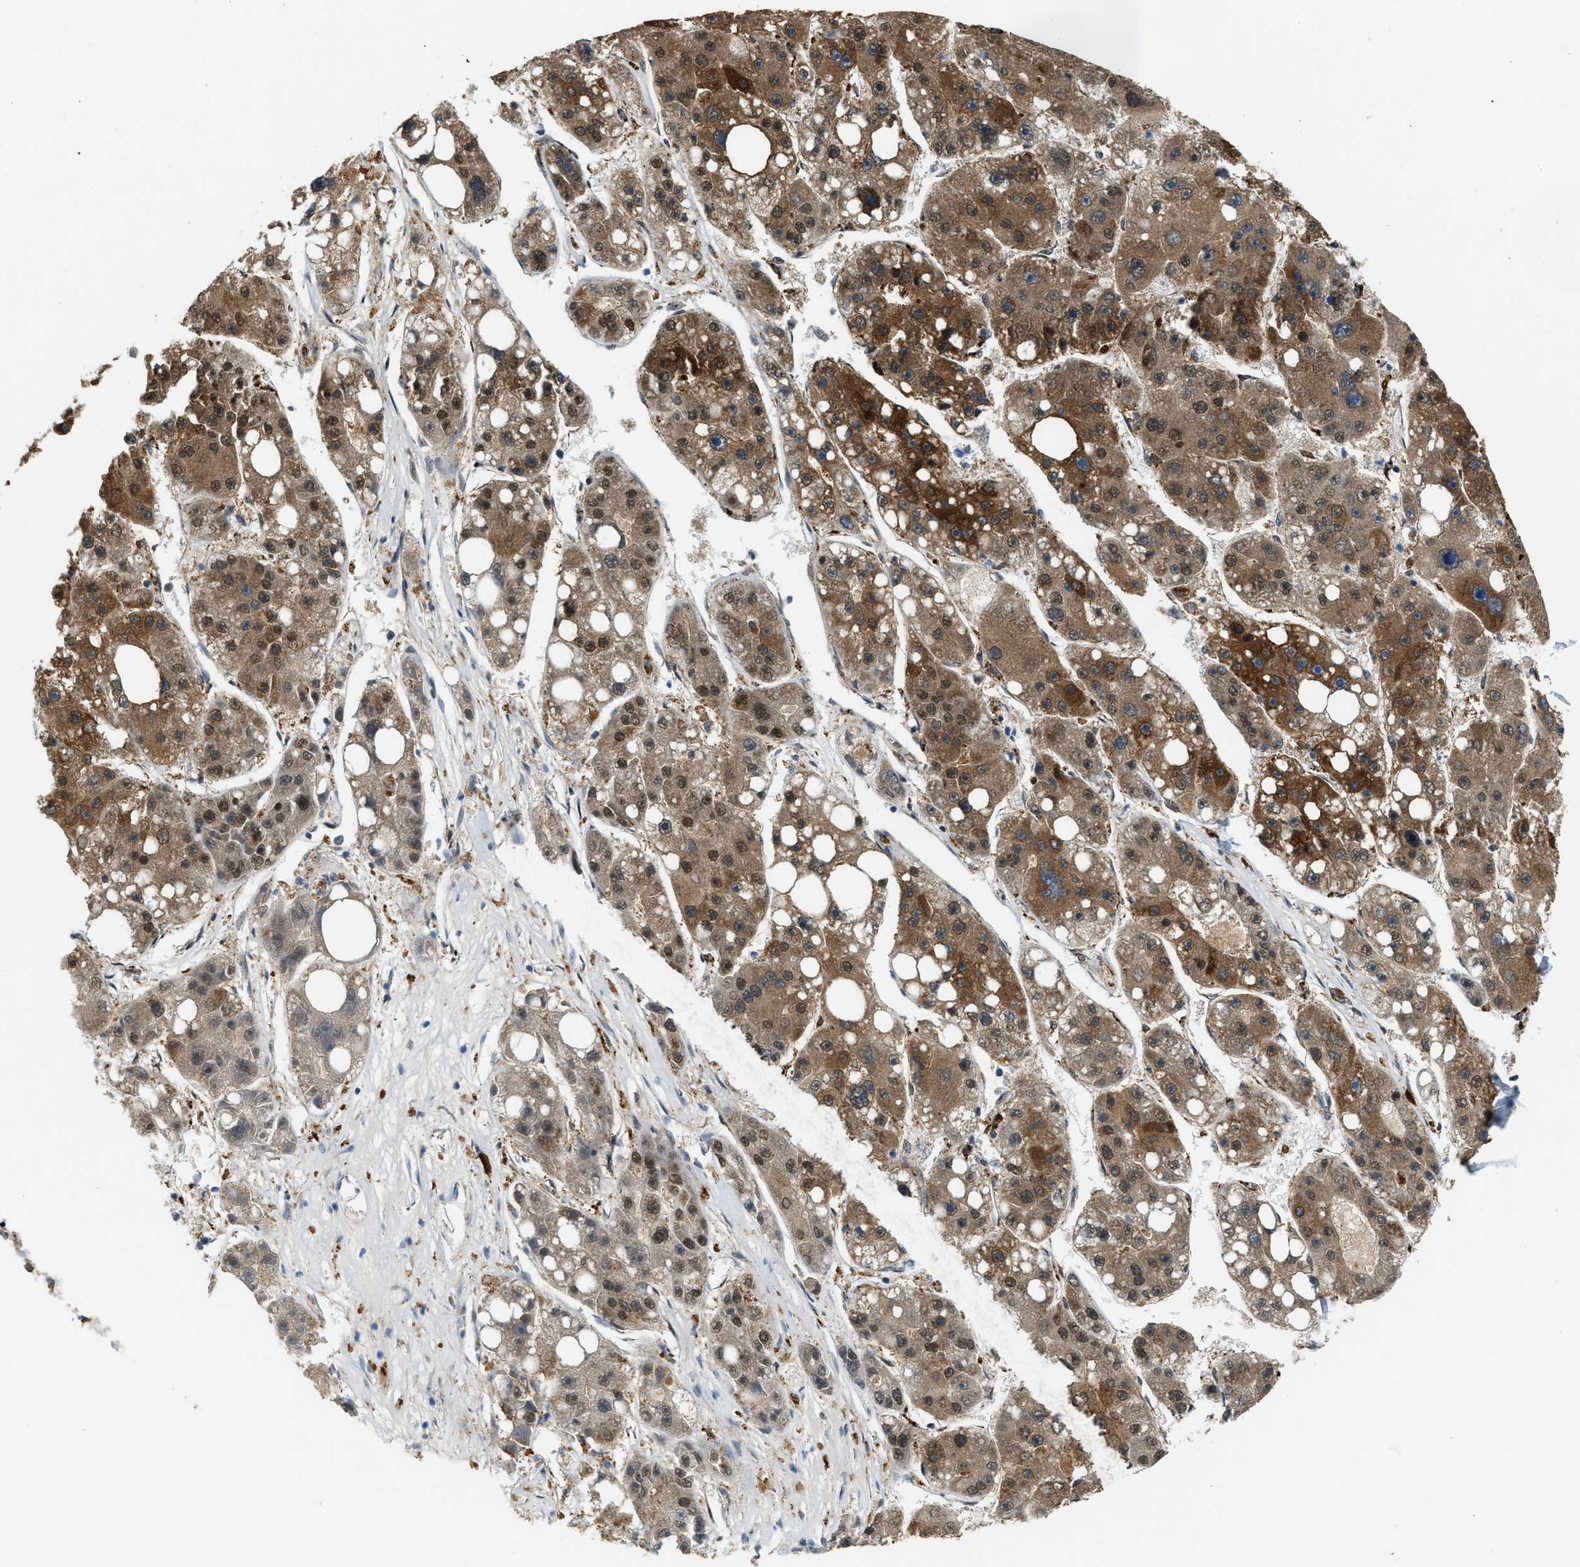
{"staining": {"intensity": "strong", "quantity": ">75%", "location": "cytoplasmic/membranous"}, "tissue": "liver cancer", "cell_type": "Tumor cells", "image_type": "cancer", "snomed": [{"axis": "morphology", "description": "Carcinoma, Hepatocellular, NOS"}, {"axis": "topography", "description": "Liver"}], "caption": "A micrograph of human liver hepatocellular carcinoma stained for a protein displays strong cytoplasmic/membranous brown staining in tumor cells.", "gene": "HIBADH", "patient": {"sex": "female", "age": 61}}